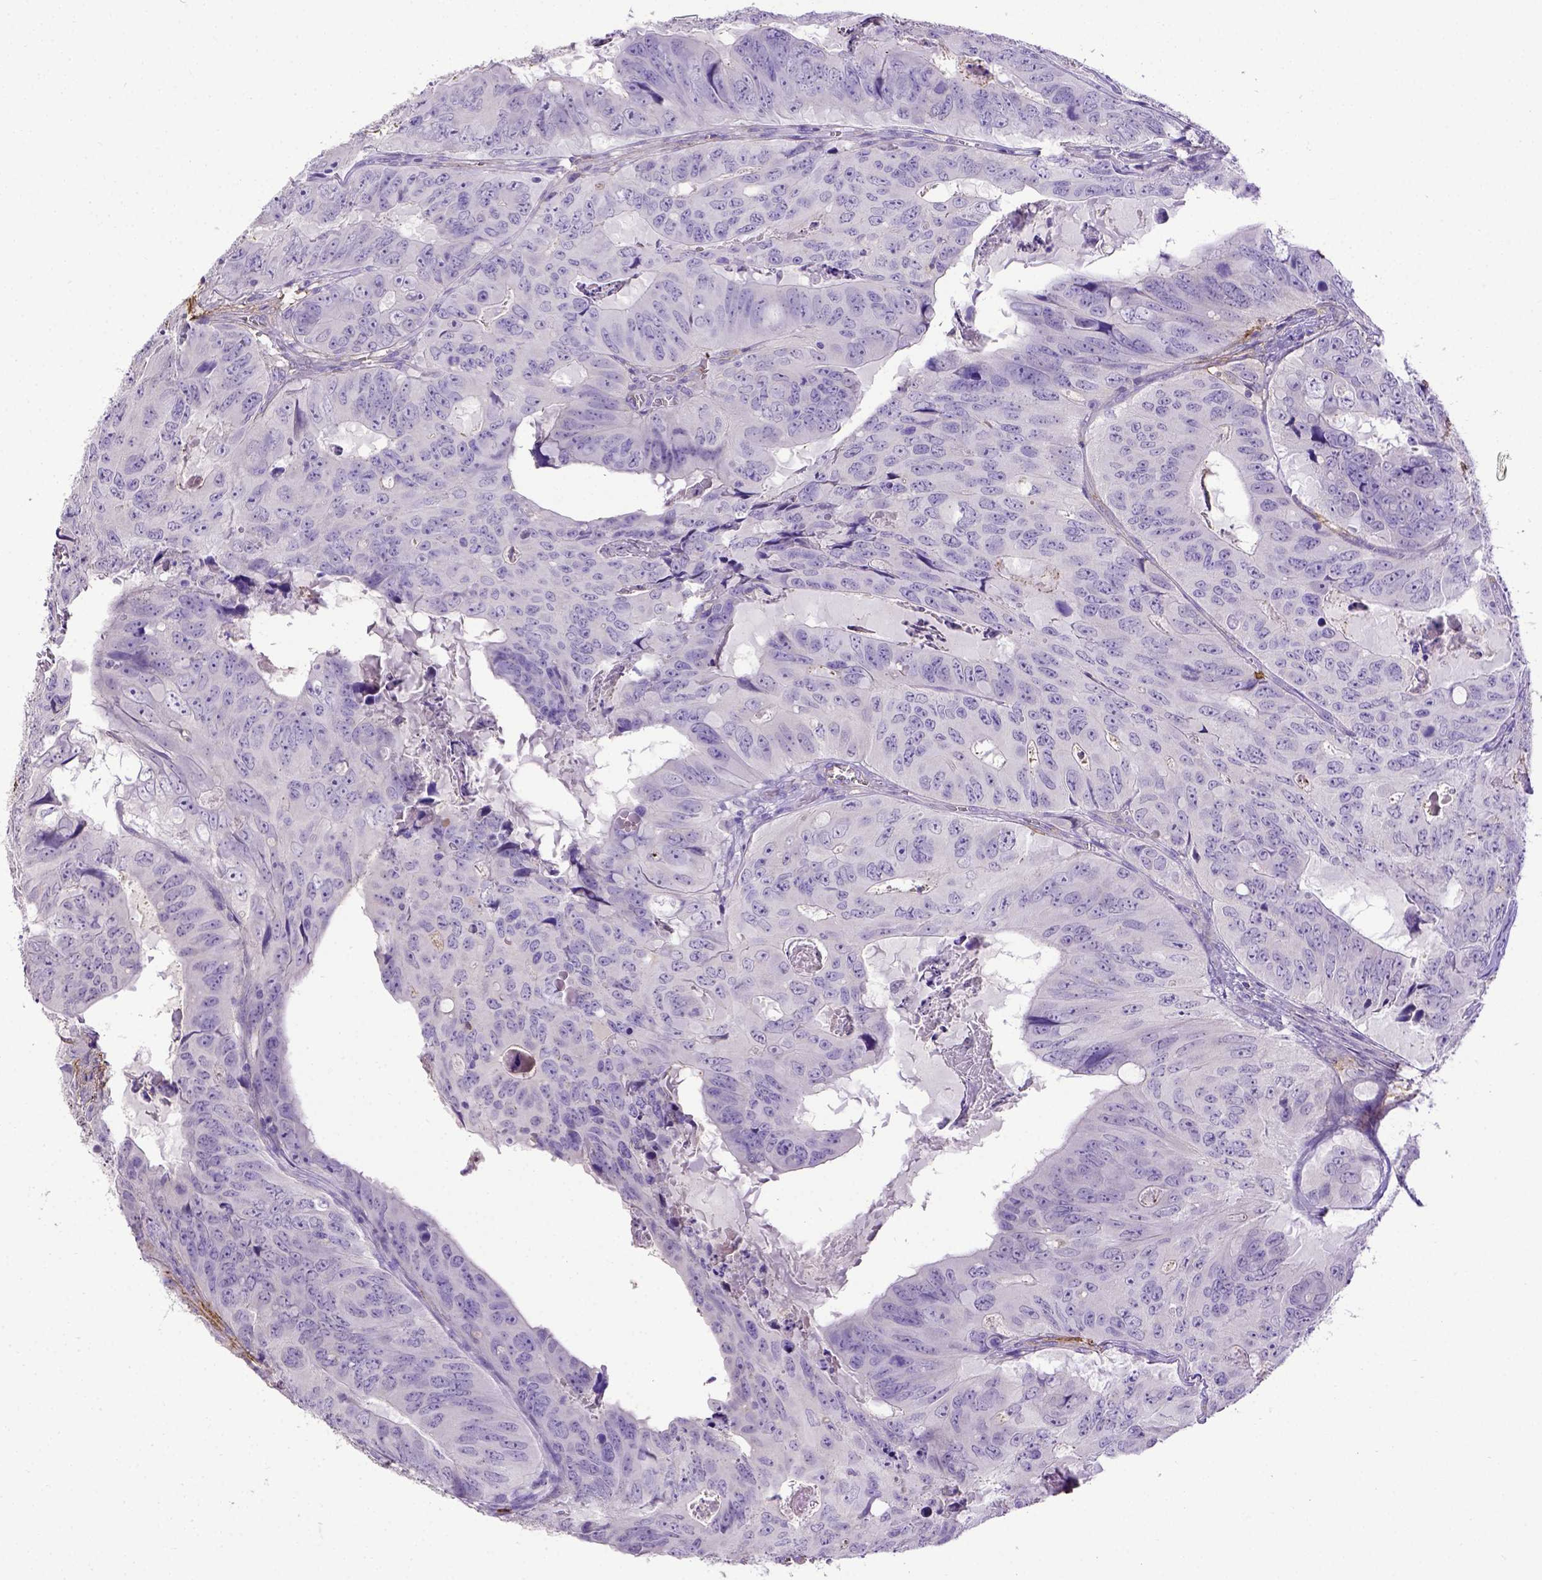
{"staining": {"intensity": "negative", "quantity": "none", "location": "none"}, "tissue": "colorectal cancer", "cell_type": "Tumor cells", "image_type": "cancer", "snomed": [{"axis": "morphology", "description": "Adenocarcinoma, NOS"}, {"axis": "topography", "description": "Colon"}], "caption": "High magnification brightfield microscopy of colorectal cancer (adenocarcinoma) stained with DAB (brown) and counterstained with hematoxylin (blue): tumor cells show no significant staining.", "gene": "B3GAT1", "patient": {"sex": "male", "age": 79}}